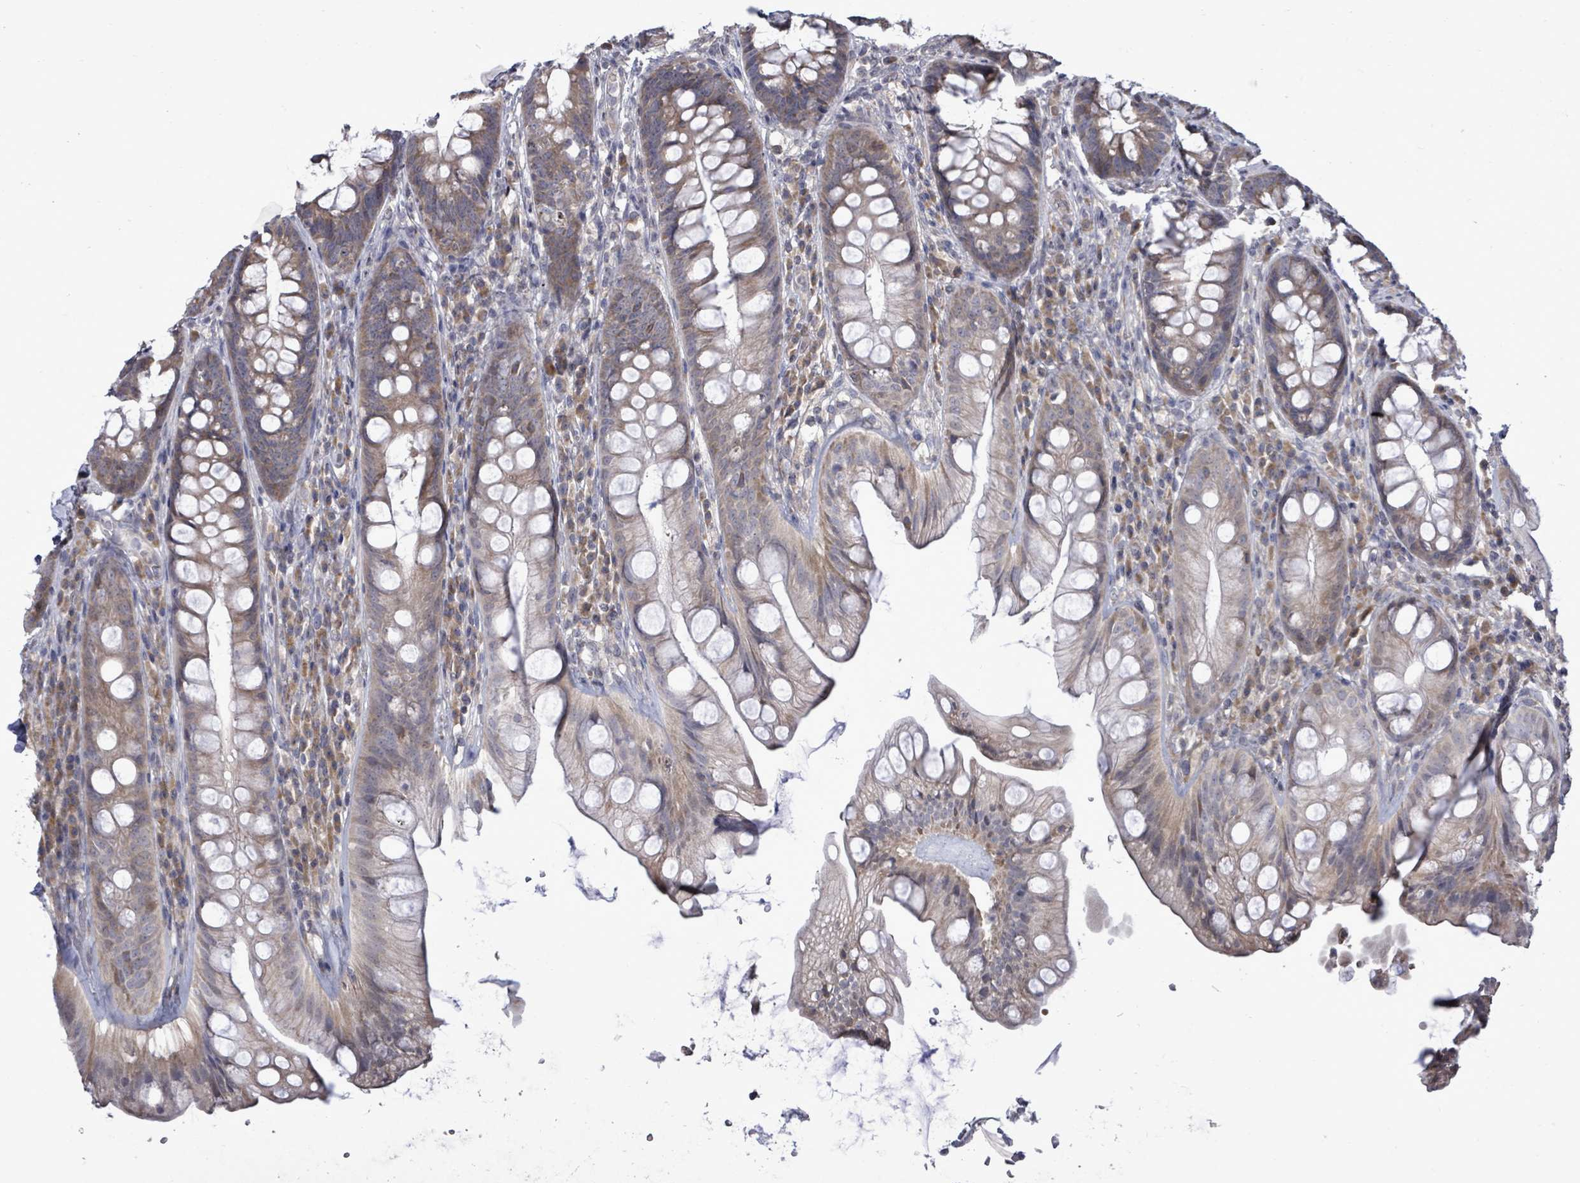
{"staining": {"intensity": "weak", "quantity": "25%-75%", "location": "cytoplasmic/membranous"}, "tissue": "rectum", "cell_type": "Glandular cells", "image_type": "normal", "snomed": [{"axis": "morphology", "description": "Normal tissue, NOS"}, {"axis": "topography", "description": "Rectum"}], "caption": "The image displays immunohistochemical staining of unremarkable rectum. There is weak cytoplasmic/membranous expression is identified in approximately 25%-75% of glandular cells.", "gene": "POMGNT2", "patient": {"sex": "male", "age": 74}}